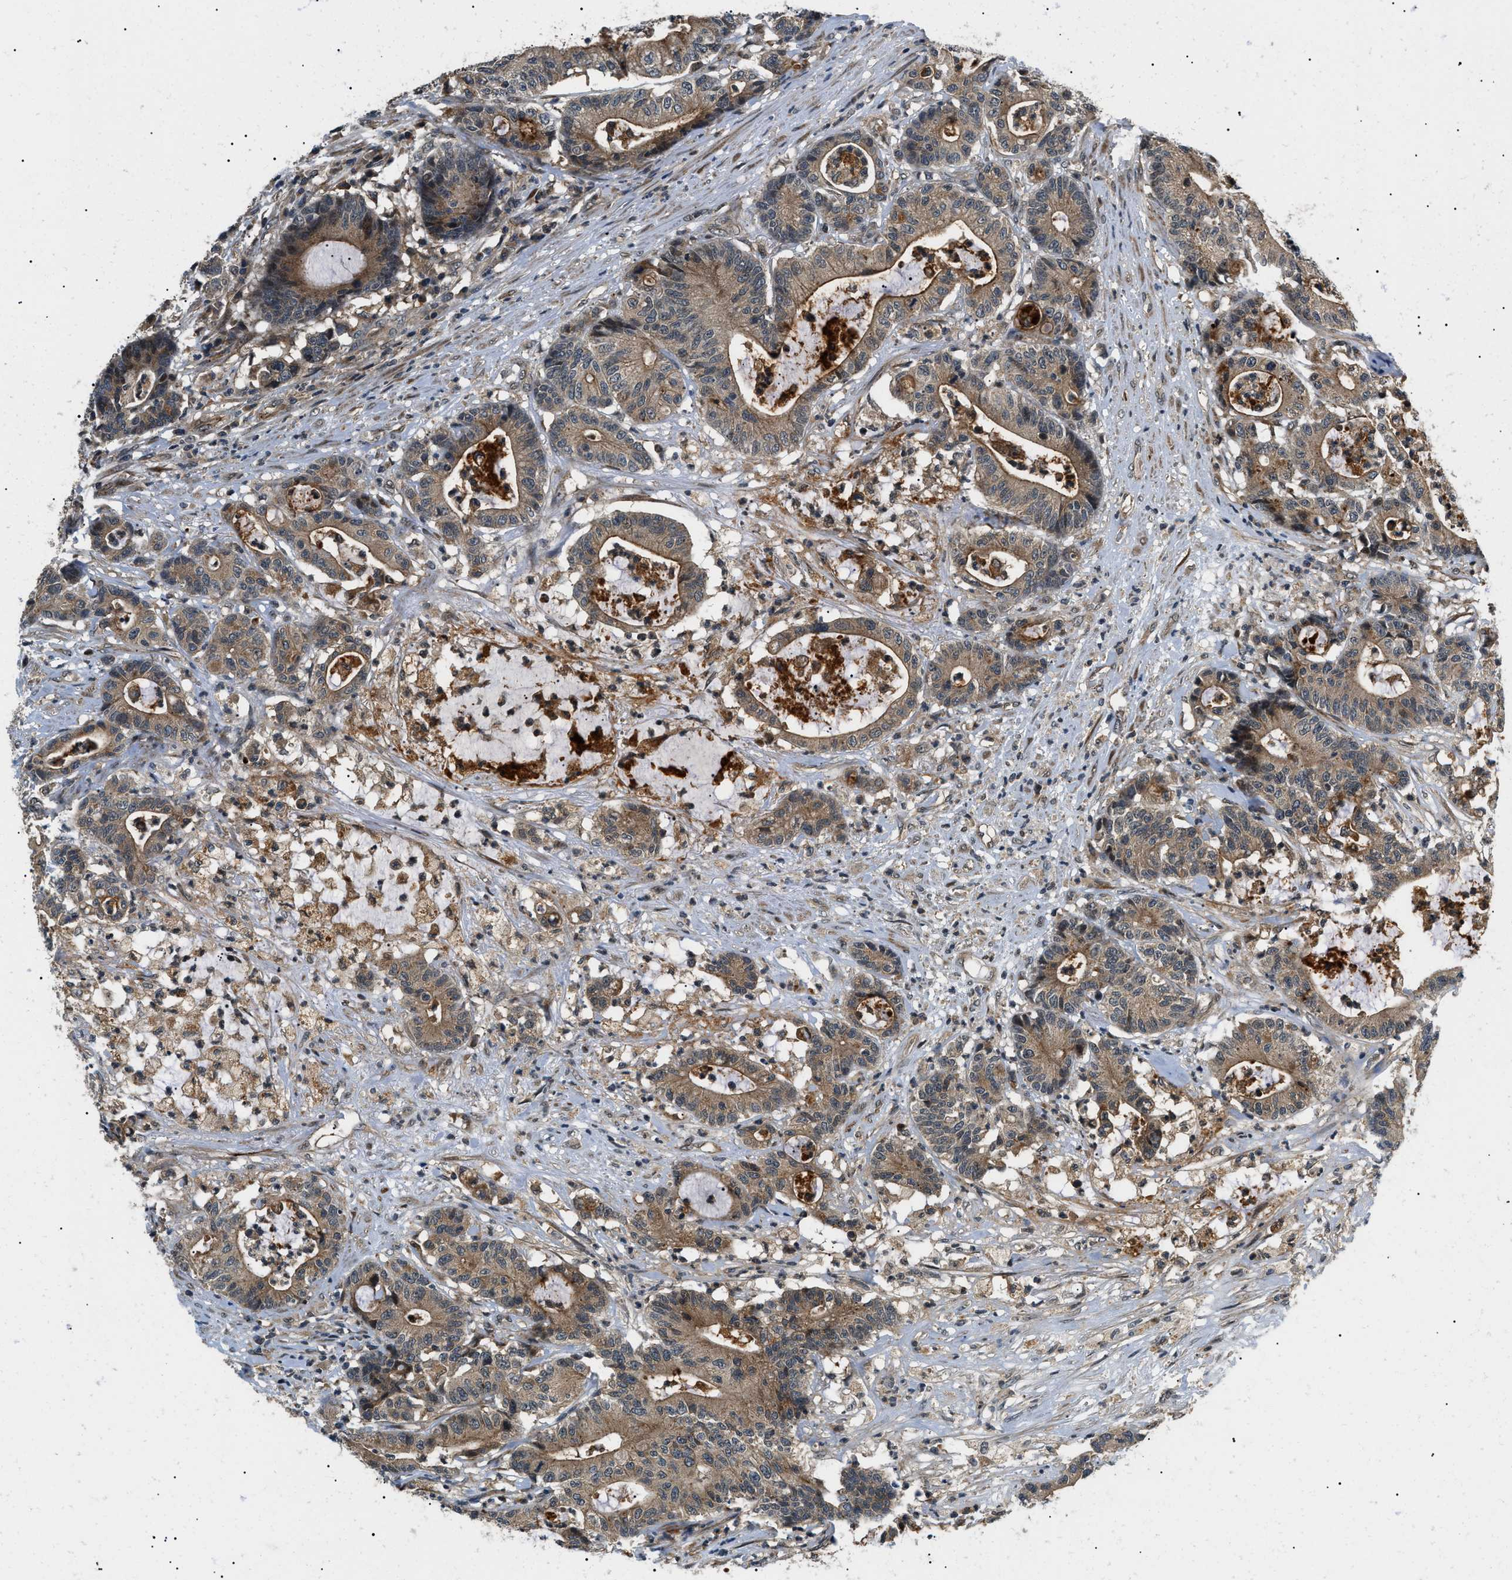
{"staining": {"intensity": "moderate", "quantity": ">75%", "location": "cytoplasmic/membranous"}, "tissue": "colorectal cancer", "cell_type": "Tumor cells", "image_type": "cancer", "snomed": [{"axis": "morphology", "description": "Adenocarcinoma, NOS"}, {"axis": "topography", "description": "Colon"}], "caption": "The immunohistochemical stain labels moderate cytoplasmic/membranous staining in tumor cells of colorectal cancer (adenocarcinoma) tissue.", "gene": "ATP6AP1", "patient": {"sex": "female", "age": 84}}